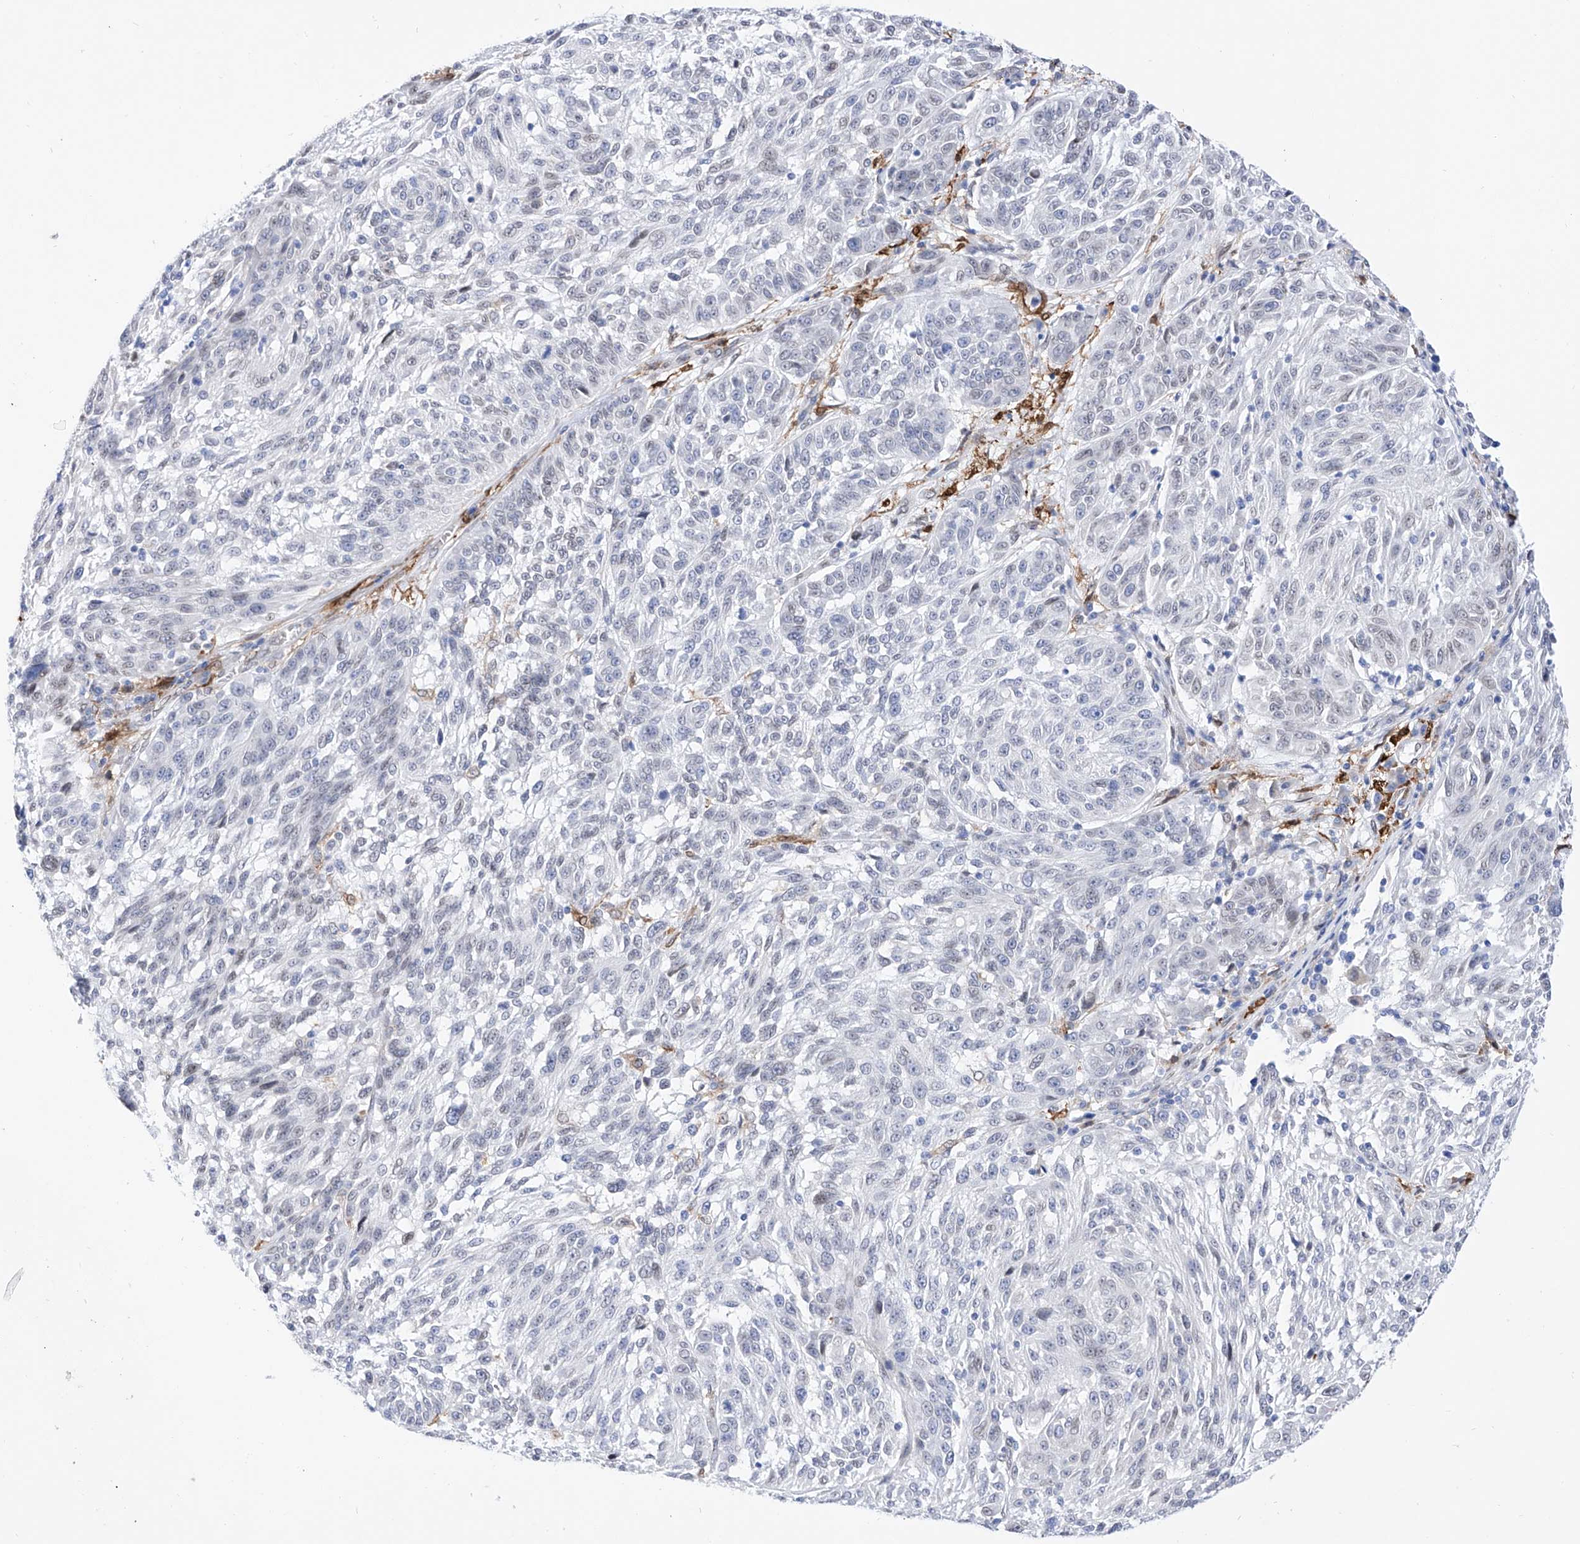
{"staining": {"intensity": "negative", "quantity": "none", "location": "none"}, "tissue": "melanoma", "cell_type": "Tumor cells", "image_type": "cancer", "snomed": [{"axis": "morphology", "description": "Malignant melanoma, NOS"}, {"axis": "topography", "description": "Skin"}], "caption": "DAB immunohistochemical staining of malignant melanoma reveals no significant expression in tumor cells.", "gene": "LCLAT1", "patient": {"sex": "male", "age": 53}}